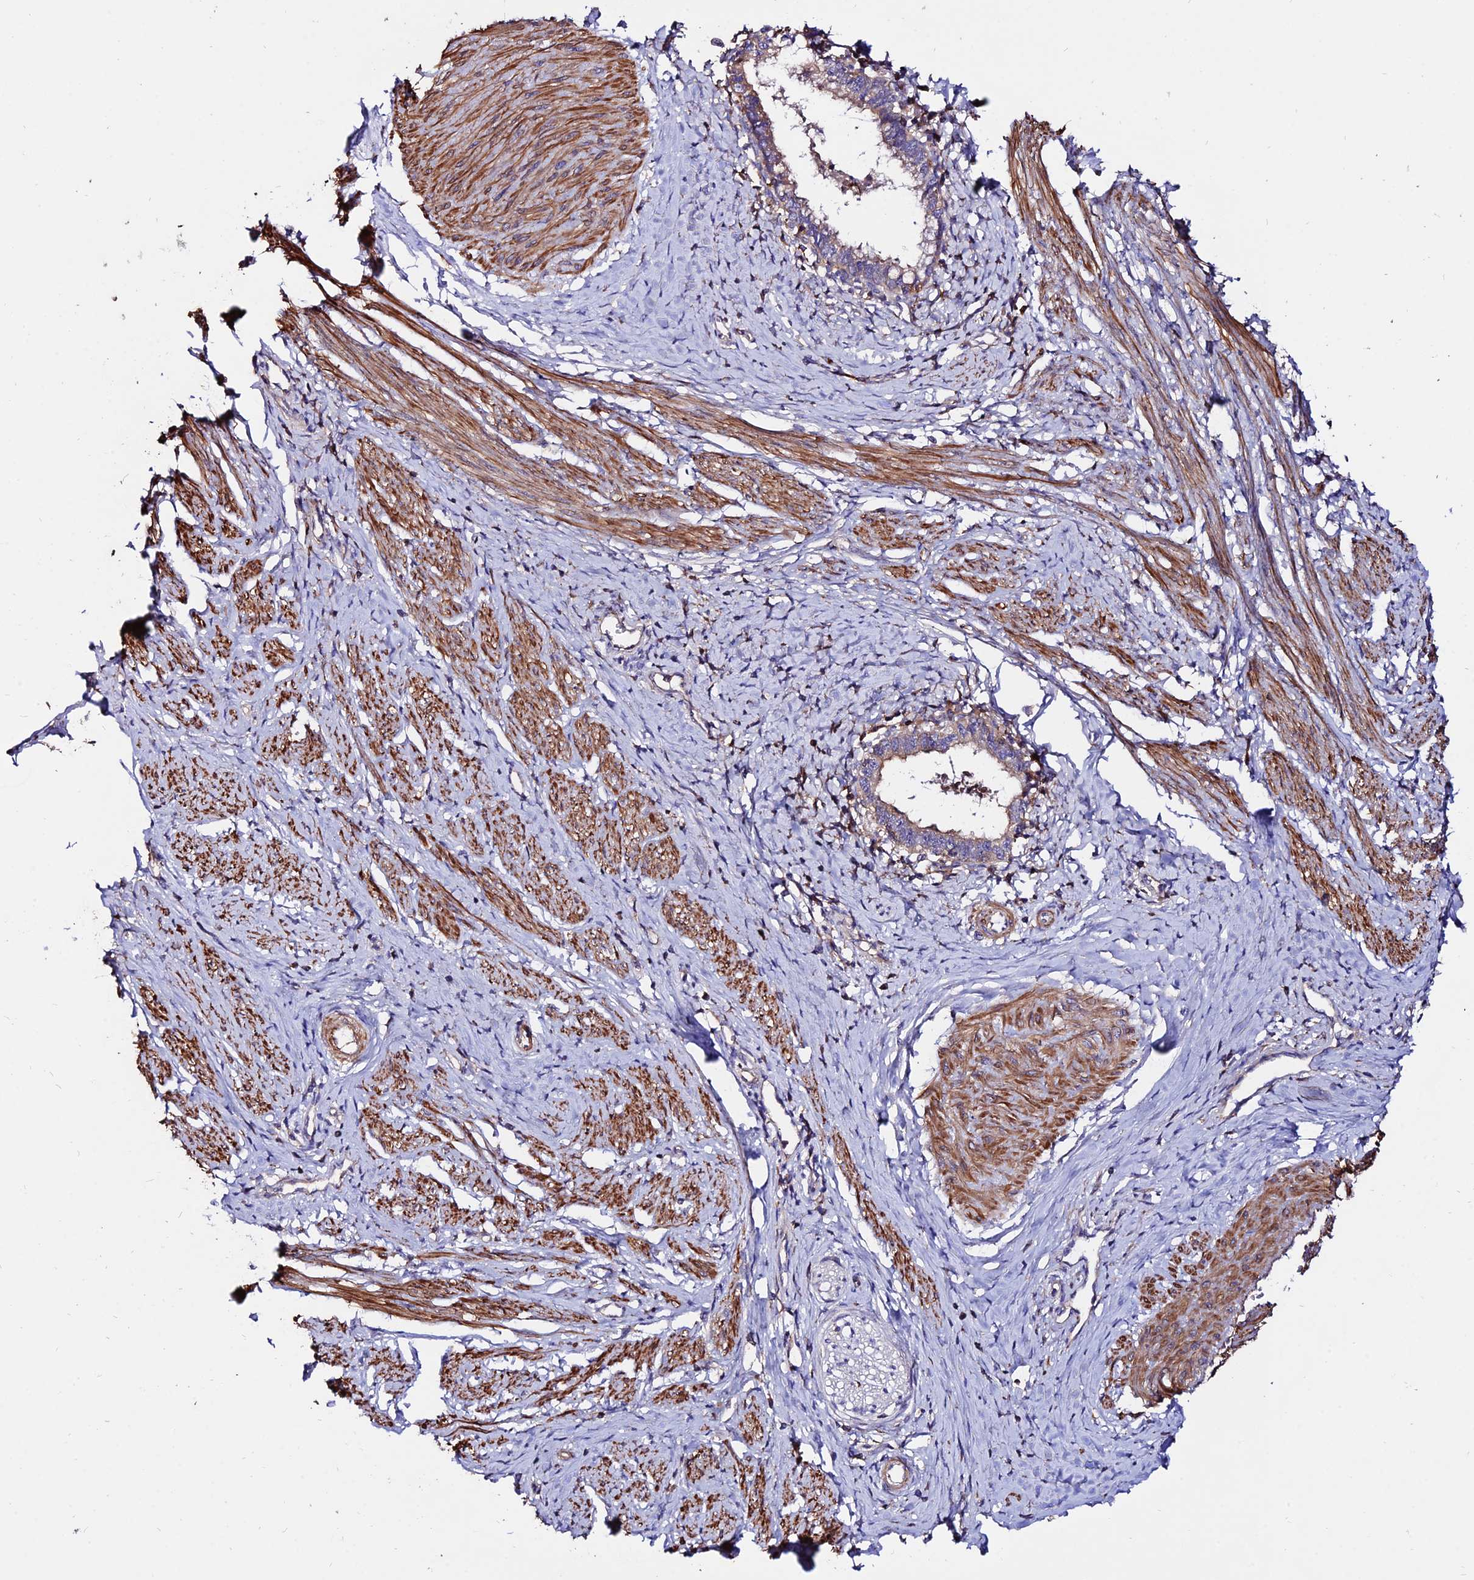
{"staining": {"intensity": "moderate", "quantity": "25%-75%", "location": "cytoplasmic/membranous"}, "tissue": "cervical cancer", "cell_type": "Tumor cells", "image_type": "cancer", "snomed": [{"axis": "morphology", "description": "Adenocarcinoma, NOS"}, {"axis": "topography", "description": "Cervix"}], "caption": "The image reveals a brown stain indicating the presence of a protein in the cytoplasmic/membranous of tumor cells in cervical adenocarcinoma. (DAB (3,3'-diaminobenzidine) IHC with brightfield microscopy, high magnification).", "gene": "PYM1", "patient": {"sex": "female", "age": 36}}